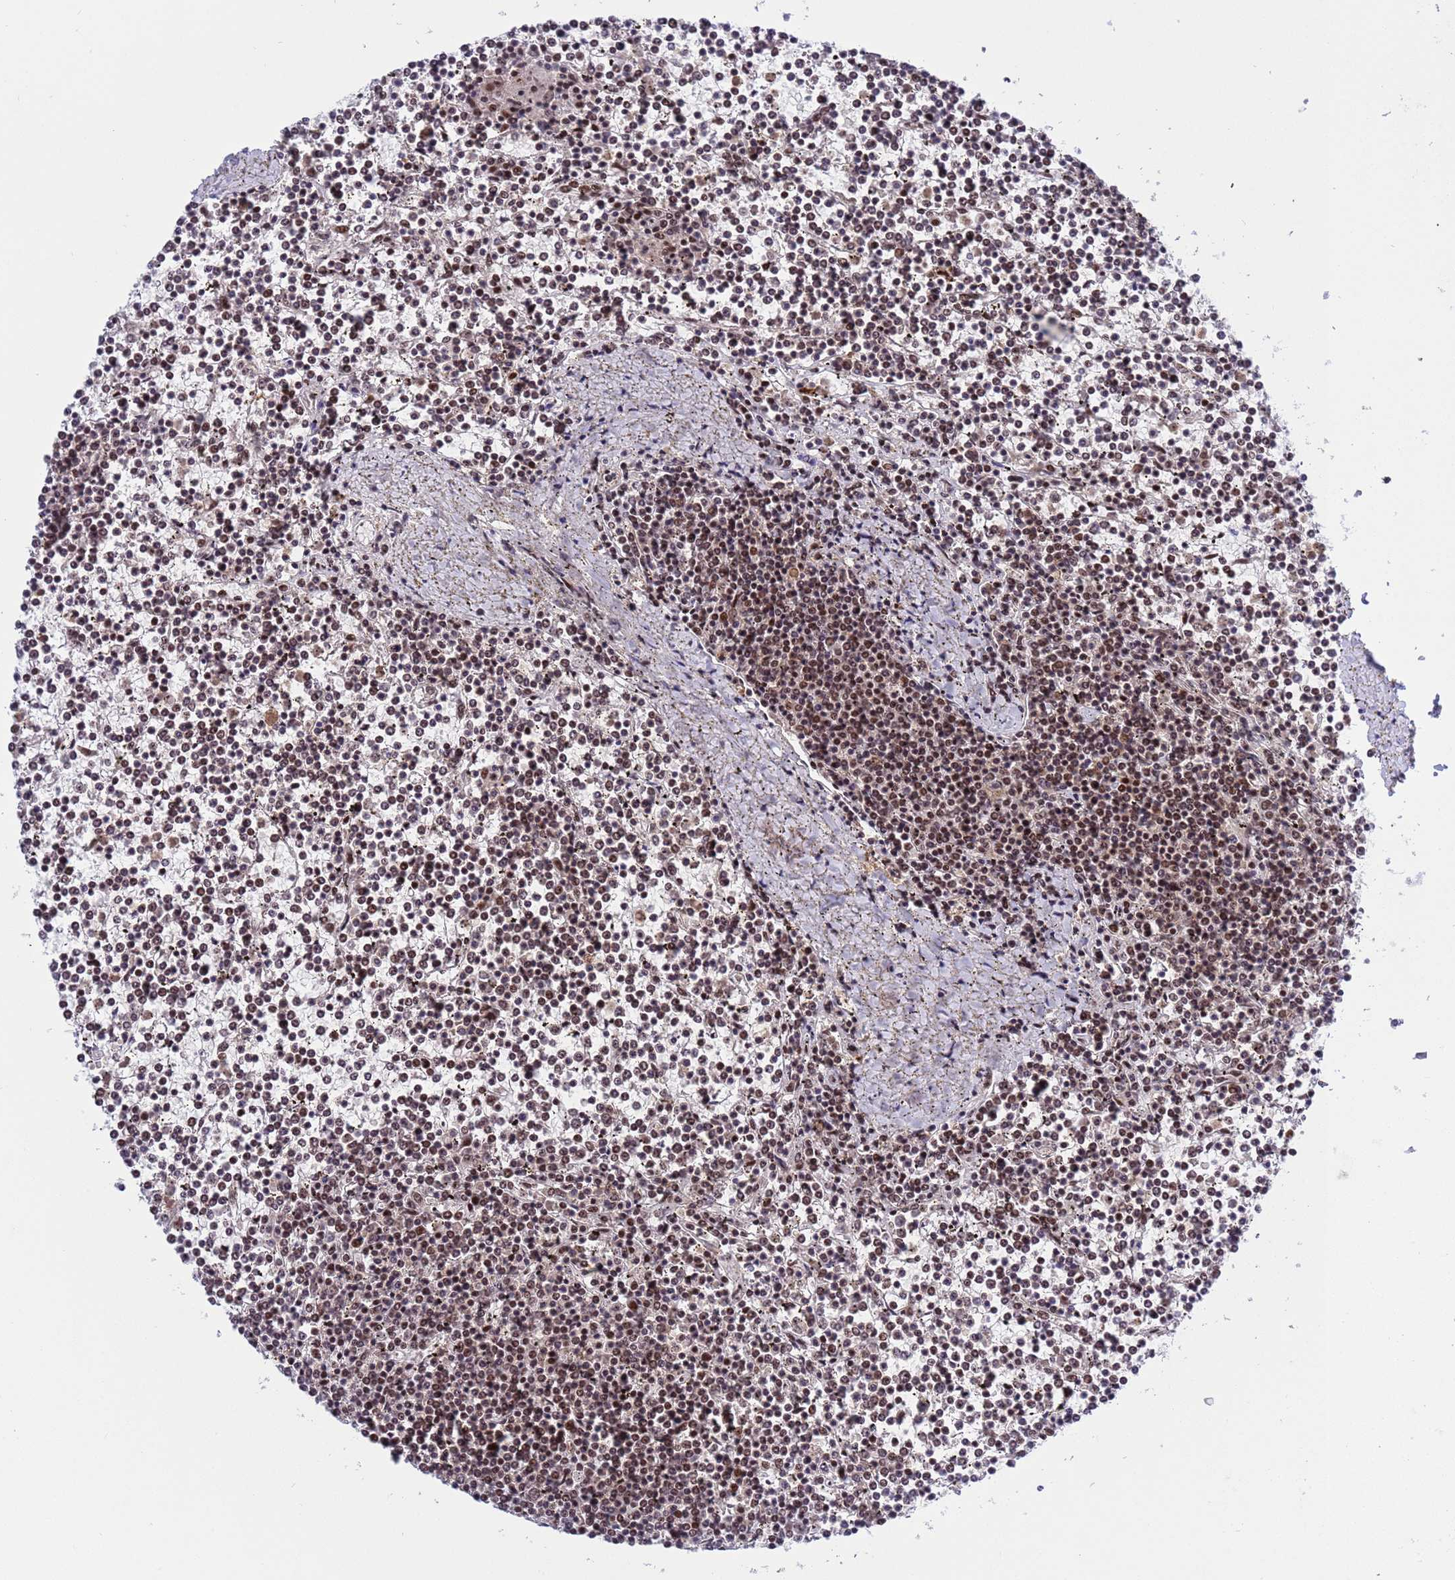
{"staining": {"intensity": "moderate", "quantity": "25%-75%", "location": "nuclear"}, "tissue": "lymphoma", "cell_type": "Tumor cells", "image_type": "cancer", "snomed": [{"axis": "morphology", "description": "Malignant lymphoma, non-Hodgkin's type, Low grade"}, {"axis": "topography", "description": "Spleen"}], "caption": "Immunohistochemistry (DAB) staining of human low-grade malignant lymphoma, non-Hodgkin's type reveals moderate nuclear protein staining in about 25%-75% of tumor cells.", "gene": "THOC2", "patient": {"sex": "female", "age": 19}}